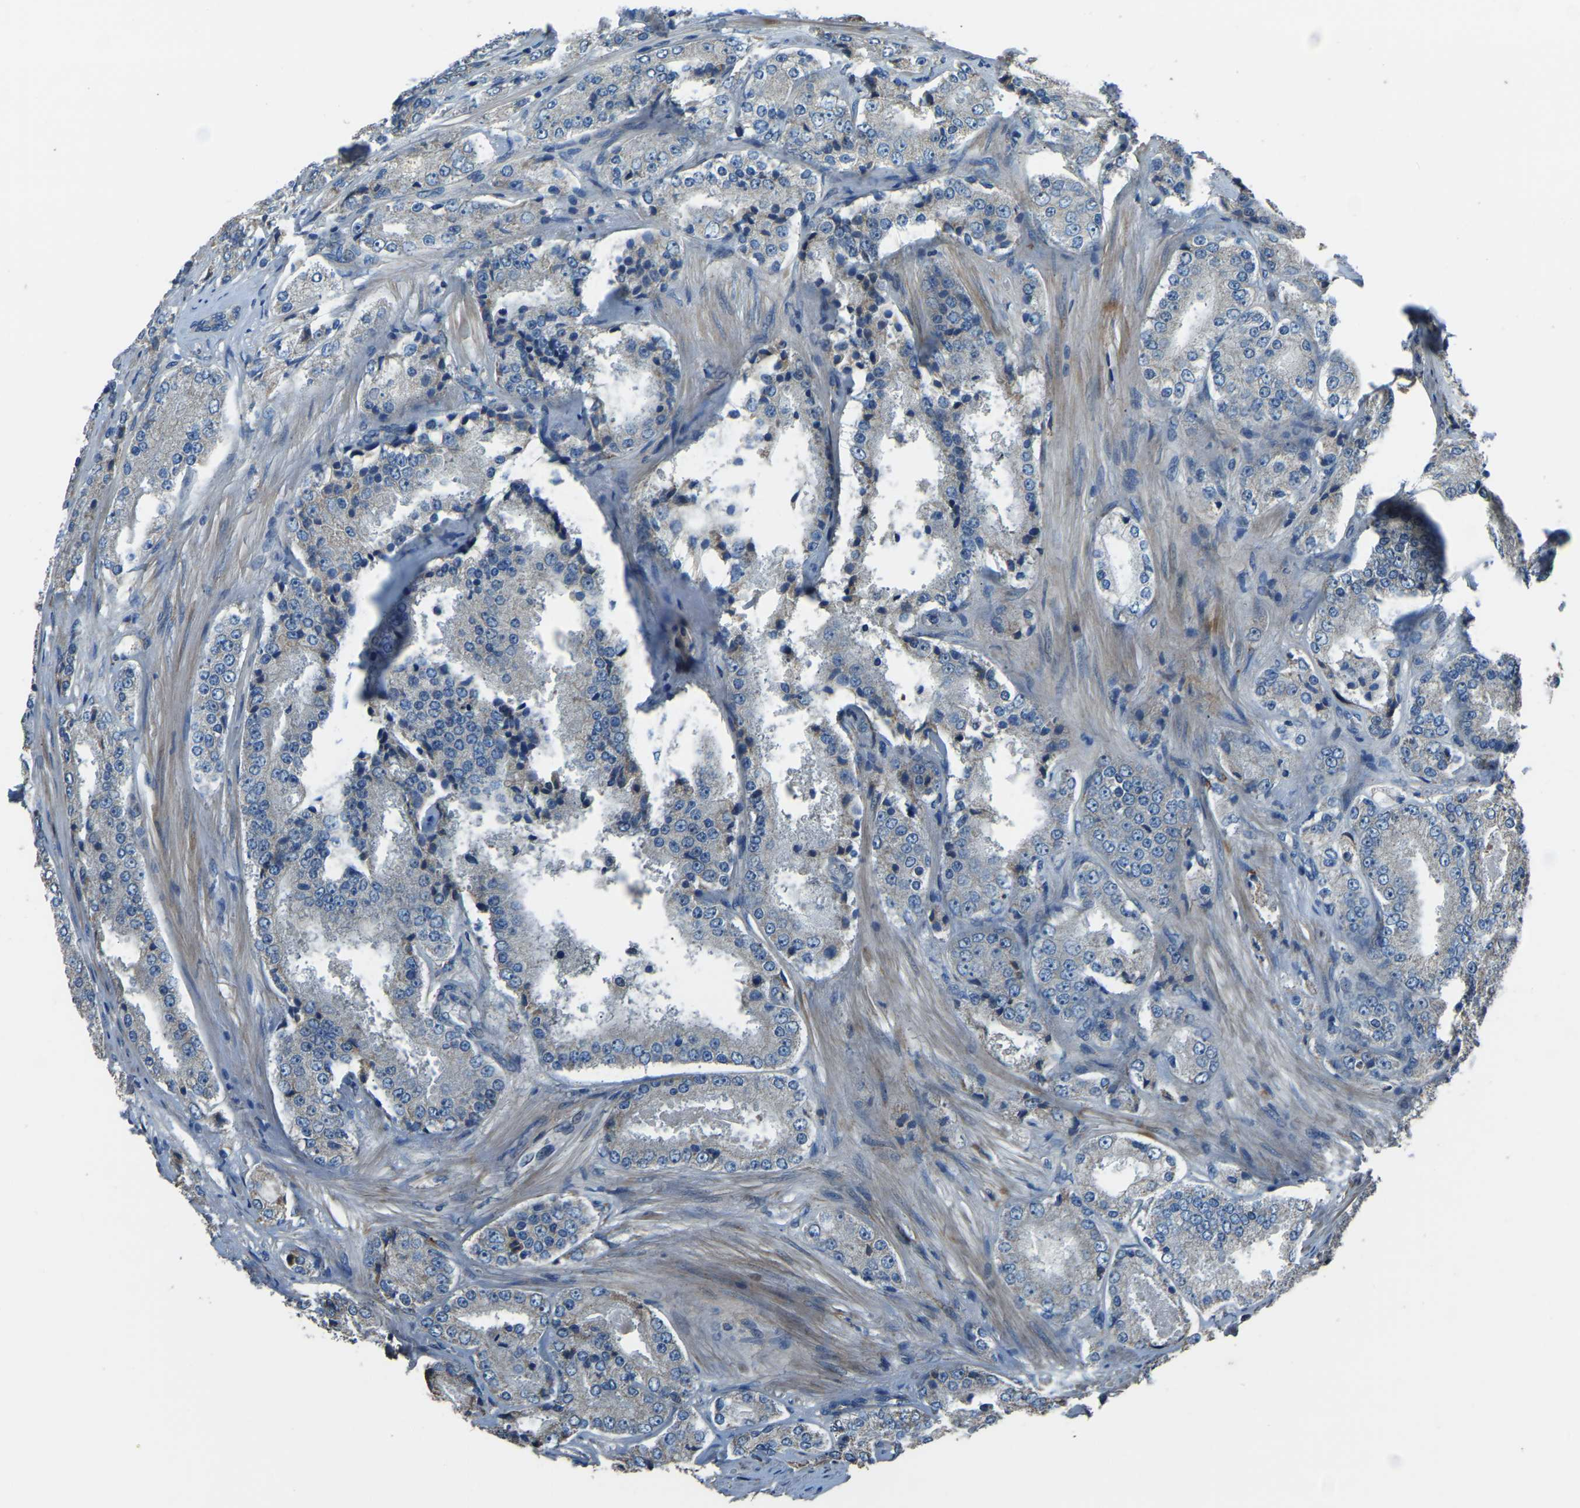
{"staining": {"intensity": "negative", "quantity": "none", "location": "none"}, "tissue": "prostate cancer", "cell_type": "Tumor cells", "image_type": "cancer", "snomed": [{"axis": "morphology", "description": "Adenocarcinoma, High grade"}, {"axis": "topography", "description": "Prostate"}], "caption": "The micrograph displays no significant staining in tumor cells of prostate cancer (adenocarcinoma (high-grade)). The staining was performed using DAB to visualize the protein expression in brown, while the nuclei were stained in blue with hematoxylin (Magnification: 20x).", "gene": "COL3A1", "patient": {"sex": "male", "age": 65}}